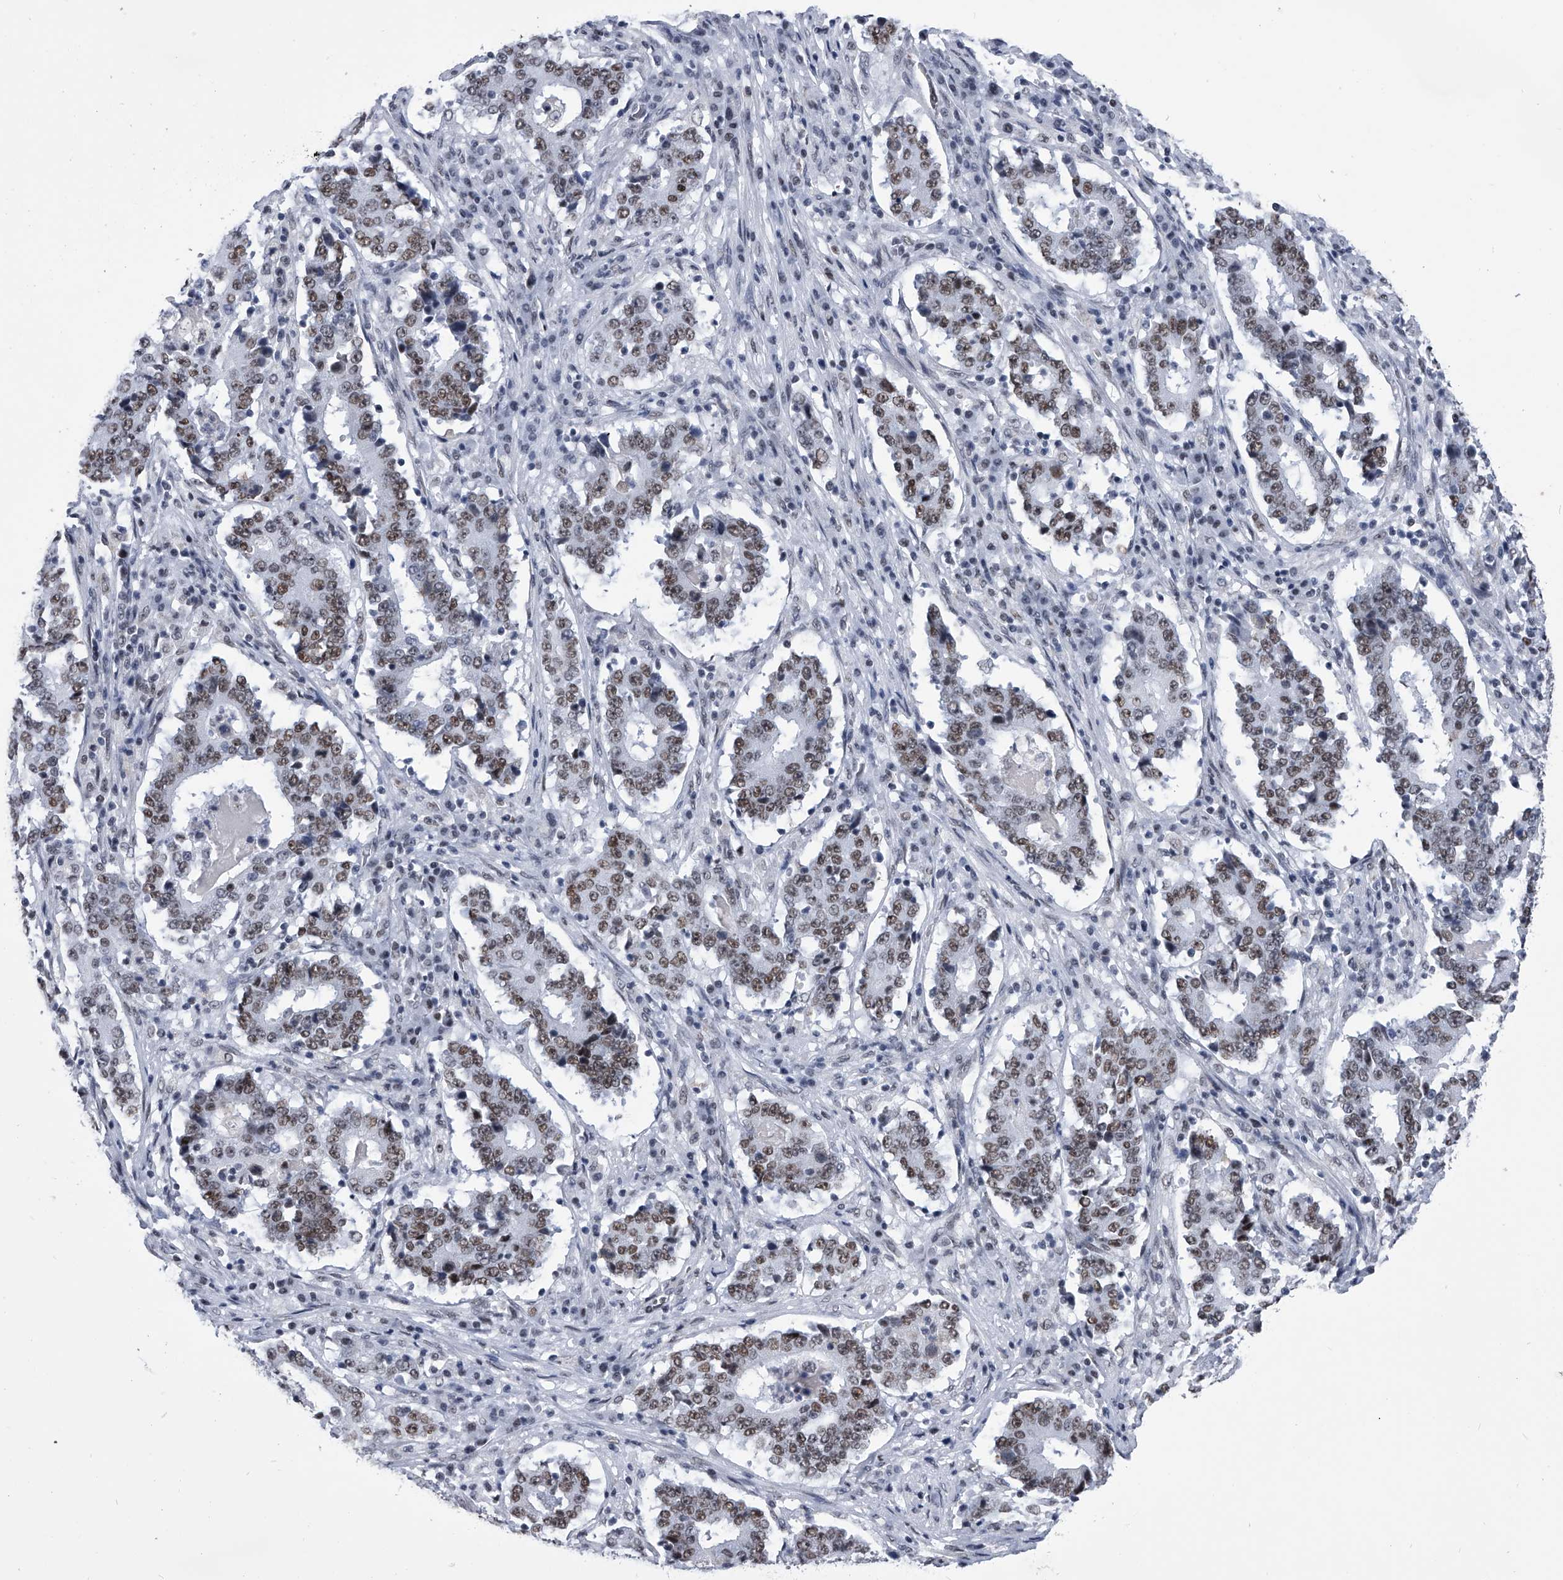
{"staining": {"intensity": "moderate", "quantity": ">75%", "location": "nuclear"}, "tissue": "stomach cancer", "cell_type": "Tumor cells", "image_type": "cancer", "snomed": [{"axis": "morphology", "description": "Adenocarcinoma, NOS"}, {"axis": "topography", "description": "Stomach"}], "caption": "This image shows immunohistochemistry staining of human adenocarcinoma (stomach), with medium moderate nuclear expression in approximately >75% of tumor cells.", "gene": "SIM2", "patient": {"sex": "male", "age": 59}}